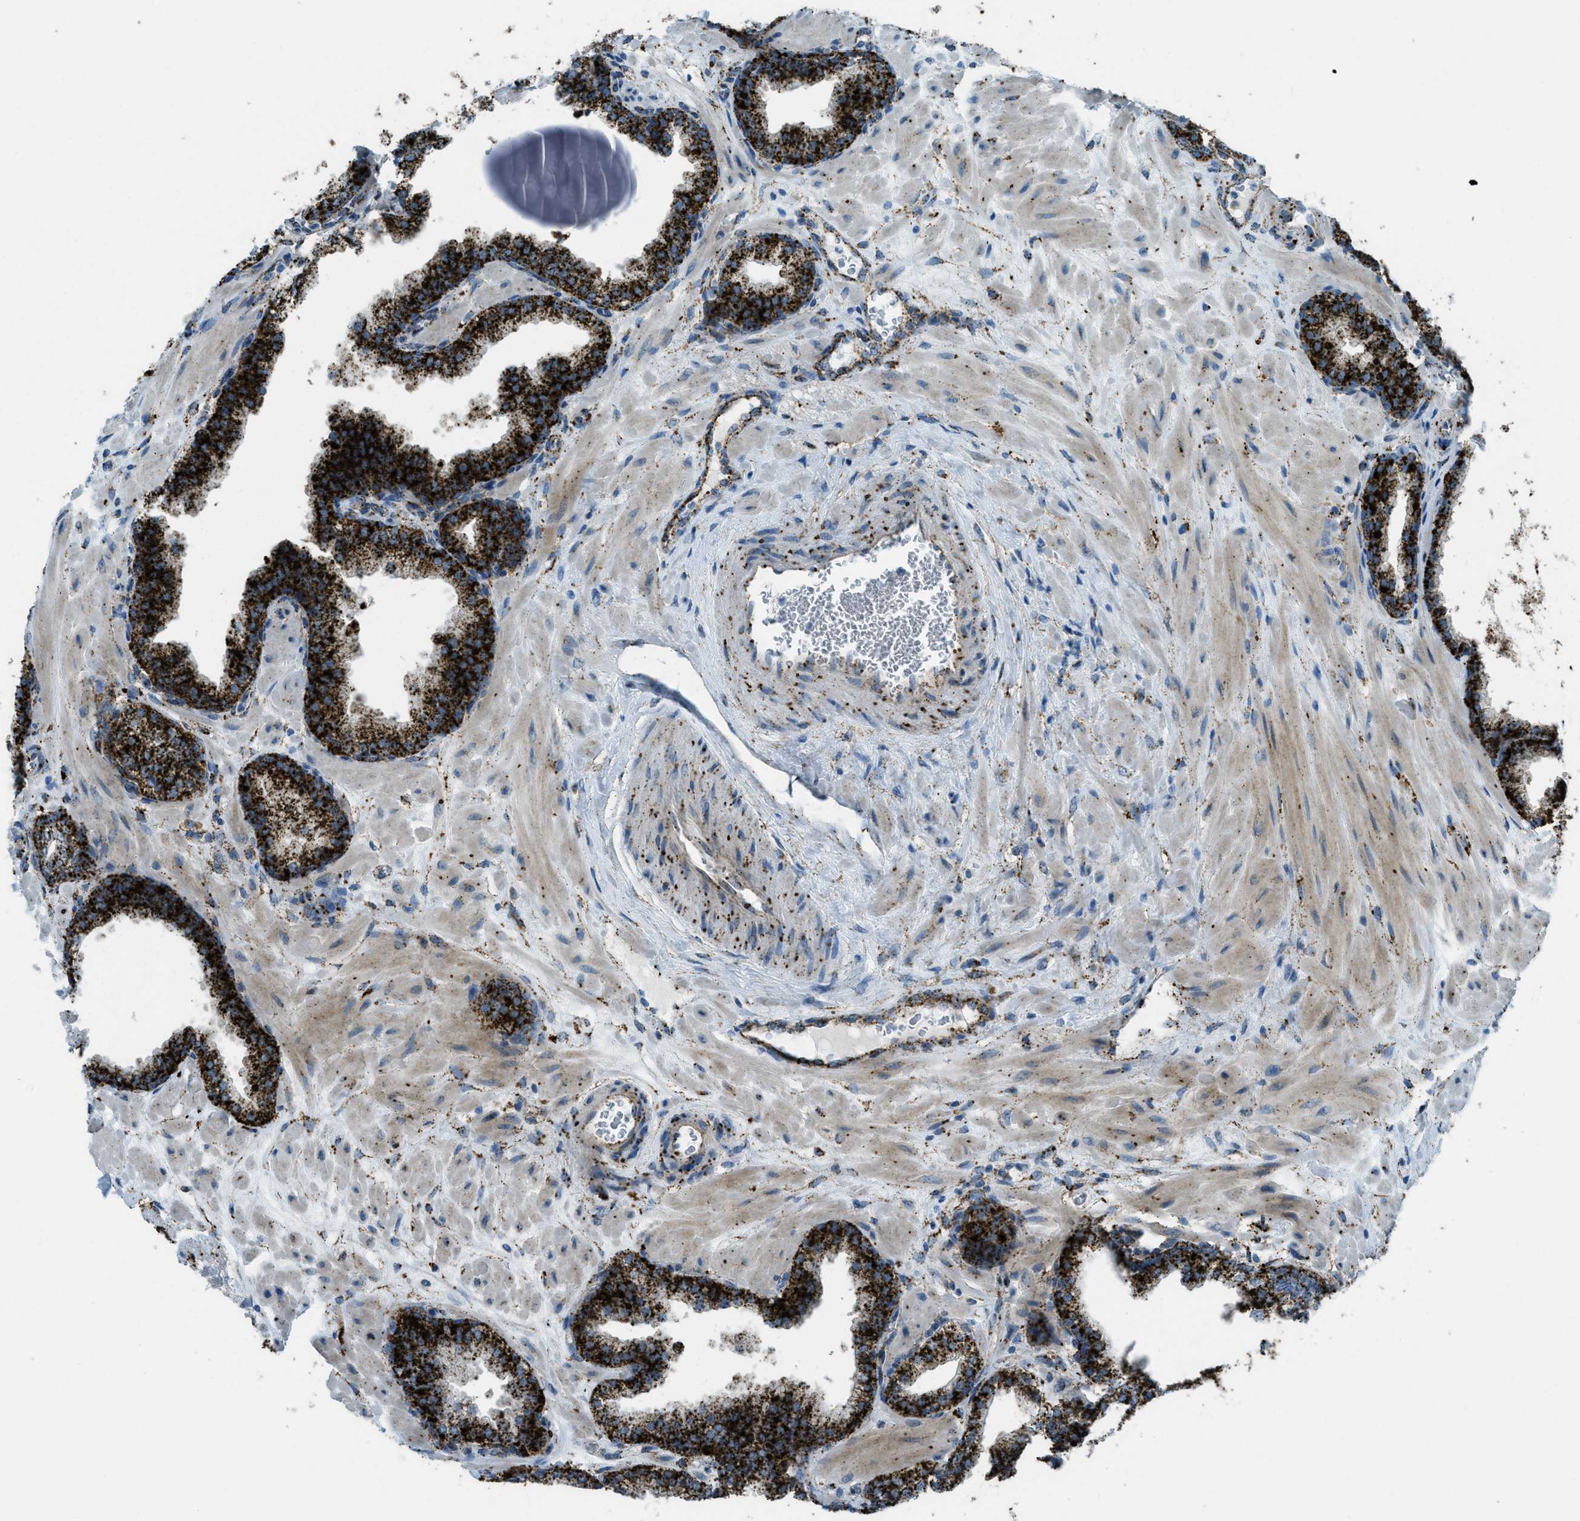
{"staining": {"intensity": "strong", "quantity": ">75%", "location": "cytoplasmic/membranous"}, "tissue": "prostate", "cell_type": "Glandular cells", "image_type": "normal", "snomed": [{"axis": "morphology", "description": "Normal tissue, NOS"}, {"axis": "morphology", "description": "Urothelial carcinoma, Low grade"}, {"axis": "topography", "description": "Urinary bladder"}, {"axis": "topography", "description": "Prostate"}], "caption": "Prostate stained for a protein (brown) displays strong cytoplasmic/membranous positive positivity in approximately >75% of glandular cells.", "gene": "SCARB2", "patient": {"sex": "male", "age": 60}}